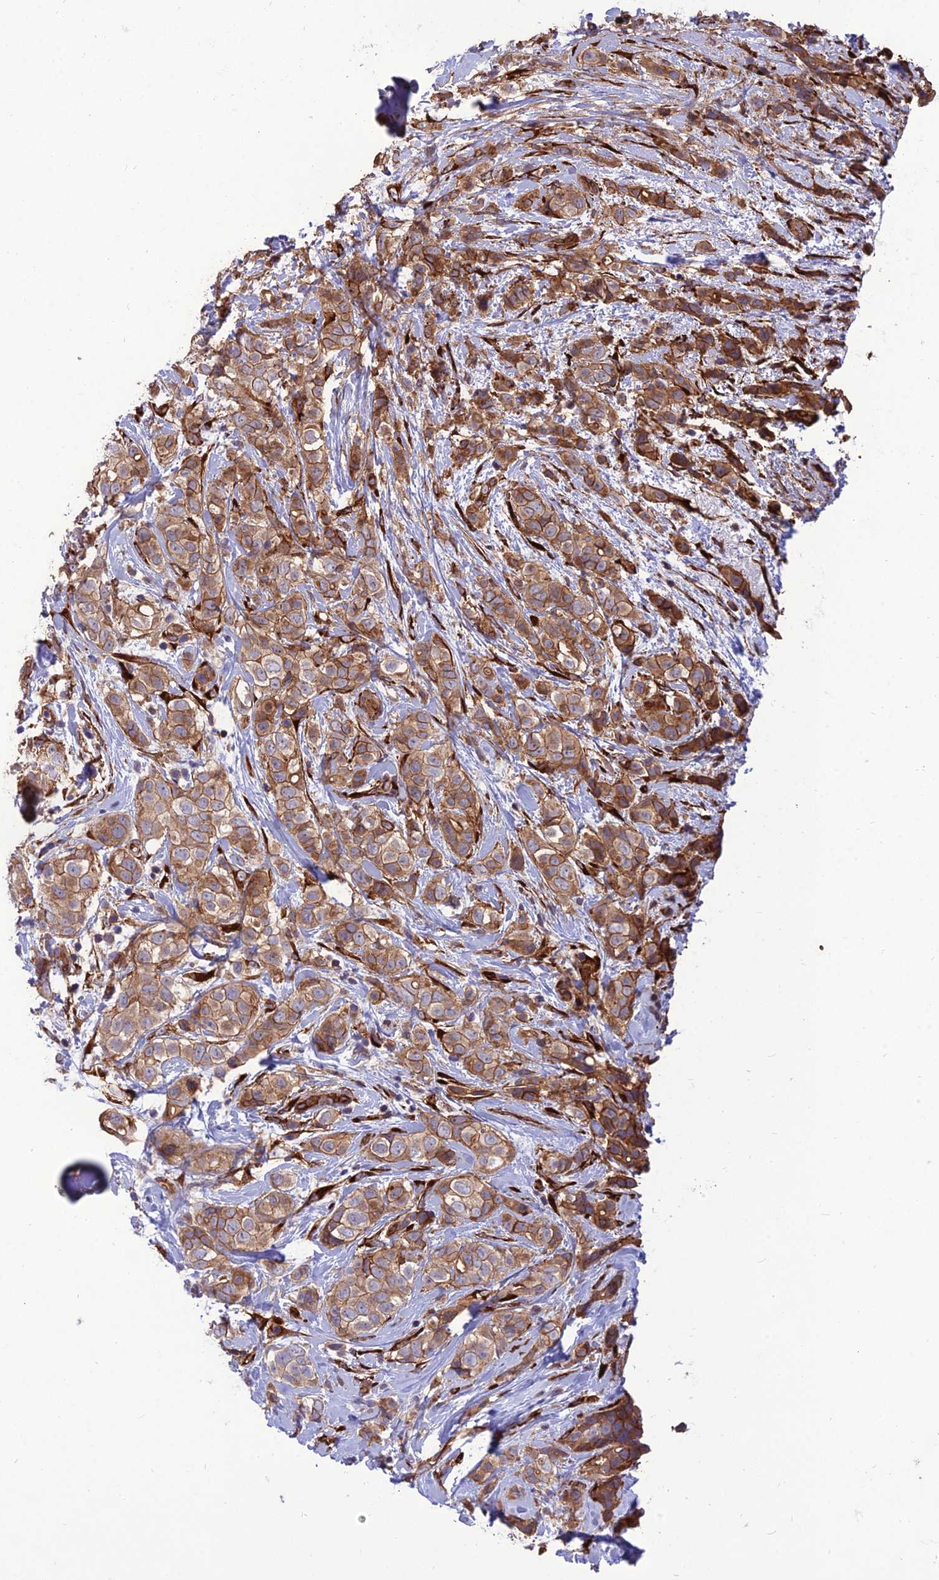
{"staining": {"intensity": "moderate", "quantity": ">75%", "location": "cytoplasmic/membranous"}, "tissue": "breast cancer", "cell_type": "Tumor cells", "image_type": "cancer", "snomed": [{"axis": "morphology", "description": "Lobular carcinoma"}, {"axis": "topography", "description": "Breast"}], "caption": "Lobular carcinoma (breast) stained for a protein displays moderate cytoplasmic/membranous positivity in tumor cells. The staining was performed using DAB, with brown indicating positive protein expression. Nuclei are stained blue with hematoxylin.", "gene": "CRTAP", "patient": {"sex": "female", "age": 51}}